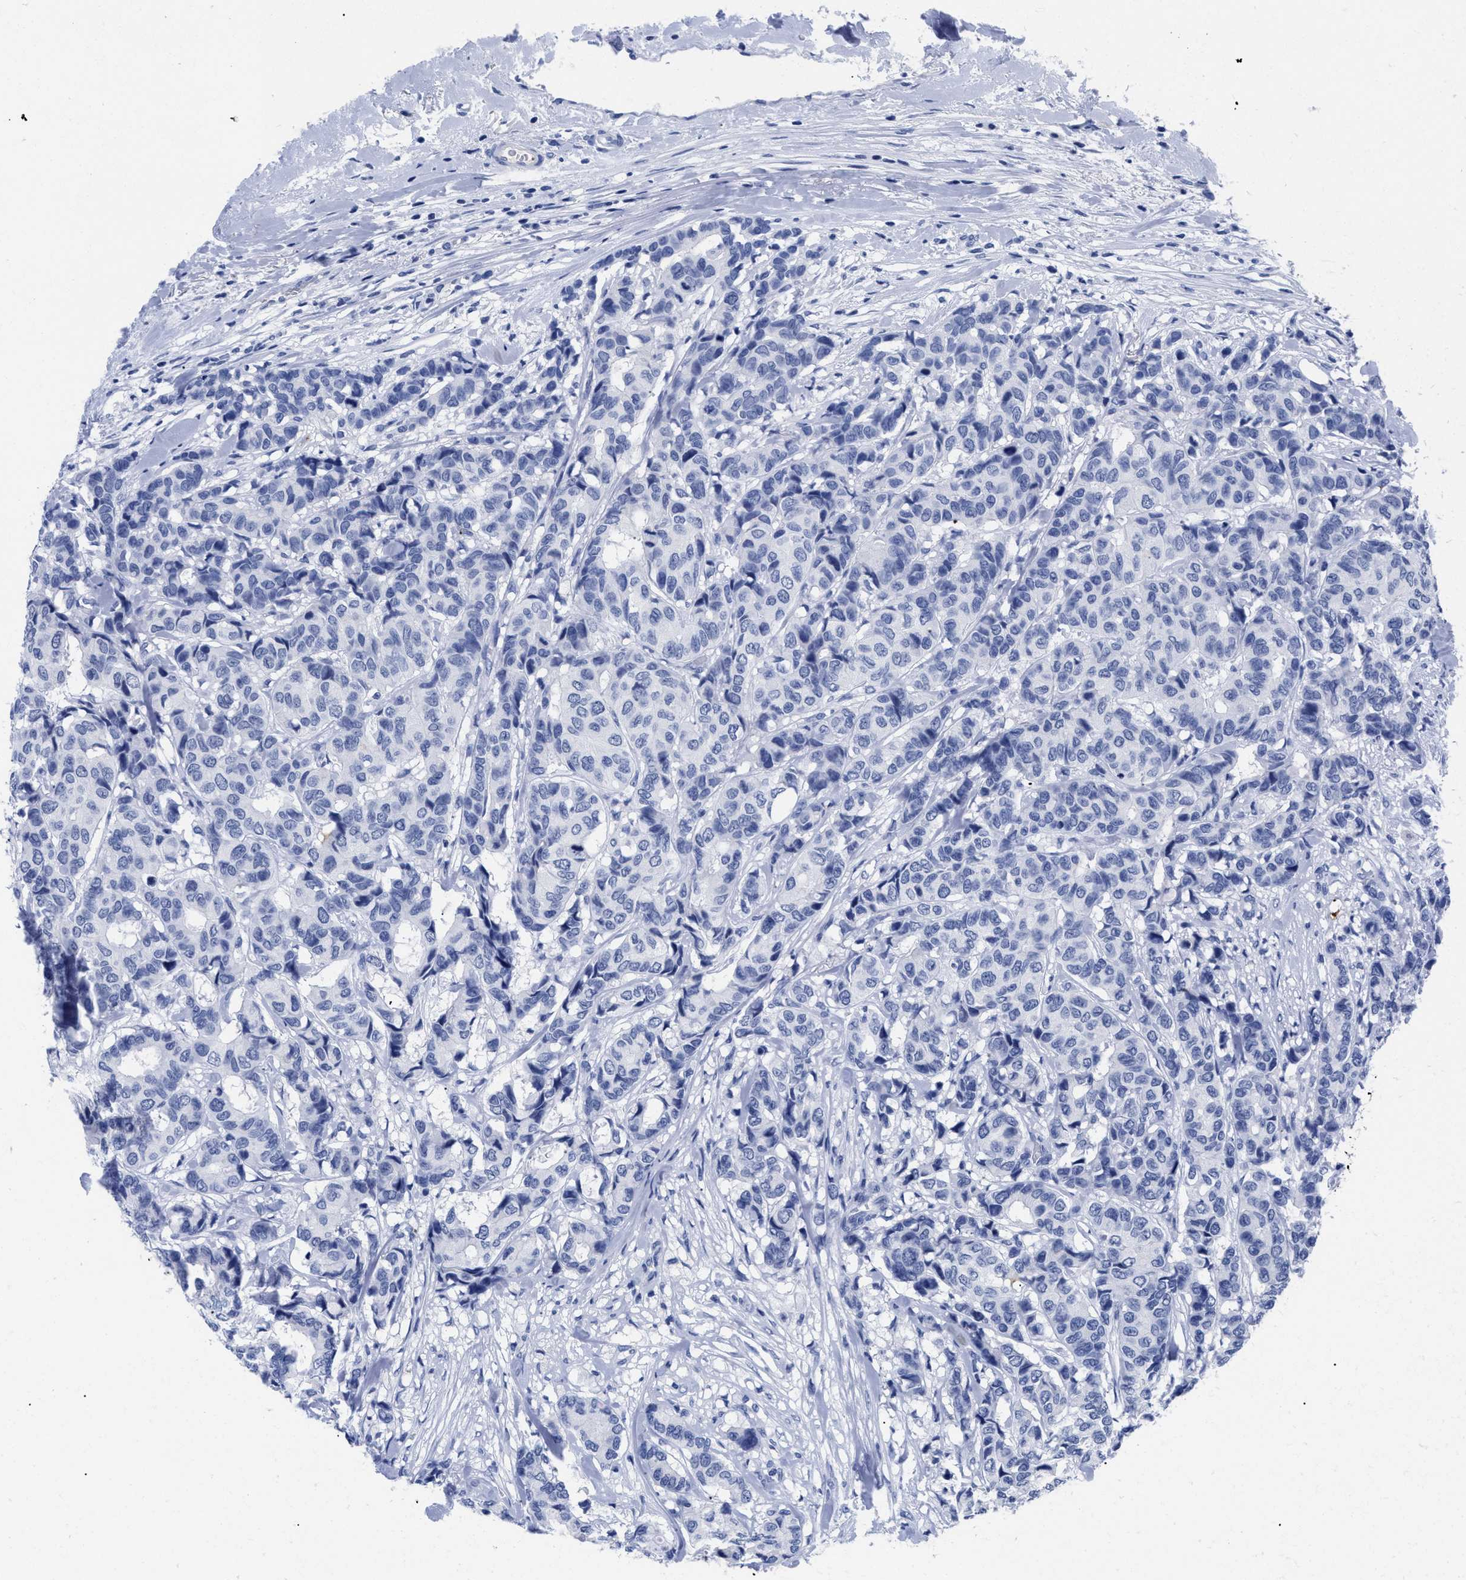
{"staining": {"intensity": "negative", "quantity": "none", "location": "none"}, "tissue": "breast cancer", "cell_type": "Tumor cells", "image_type": "cancer", "snomed": [{"axis": "morphology", "description": "Duct carcinoma"}, {"axis": "topography", "description": "Breast"}], "caption": "This is an immunohistochemistry (IHC) photomicrograph of human infiltrating ductal carcinoma (breast). There is no positivity in tumor cells.", "gene": "TREML1", "patient": {"sex": "female", "age": 87}}